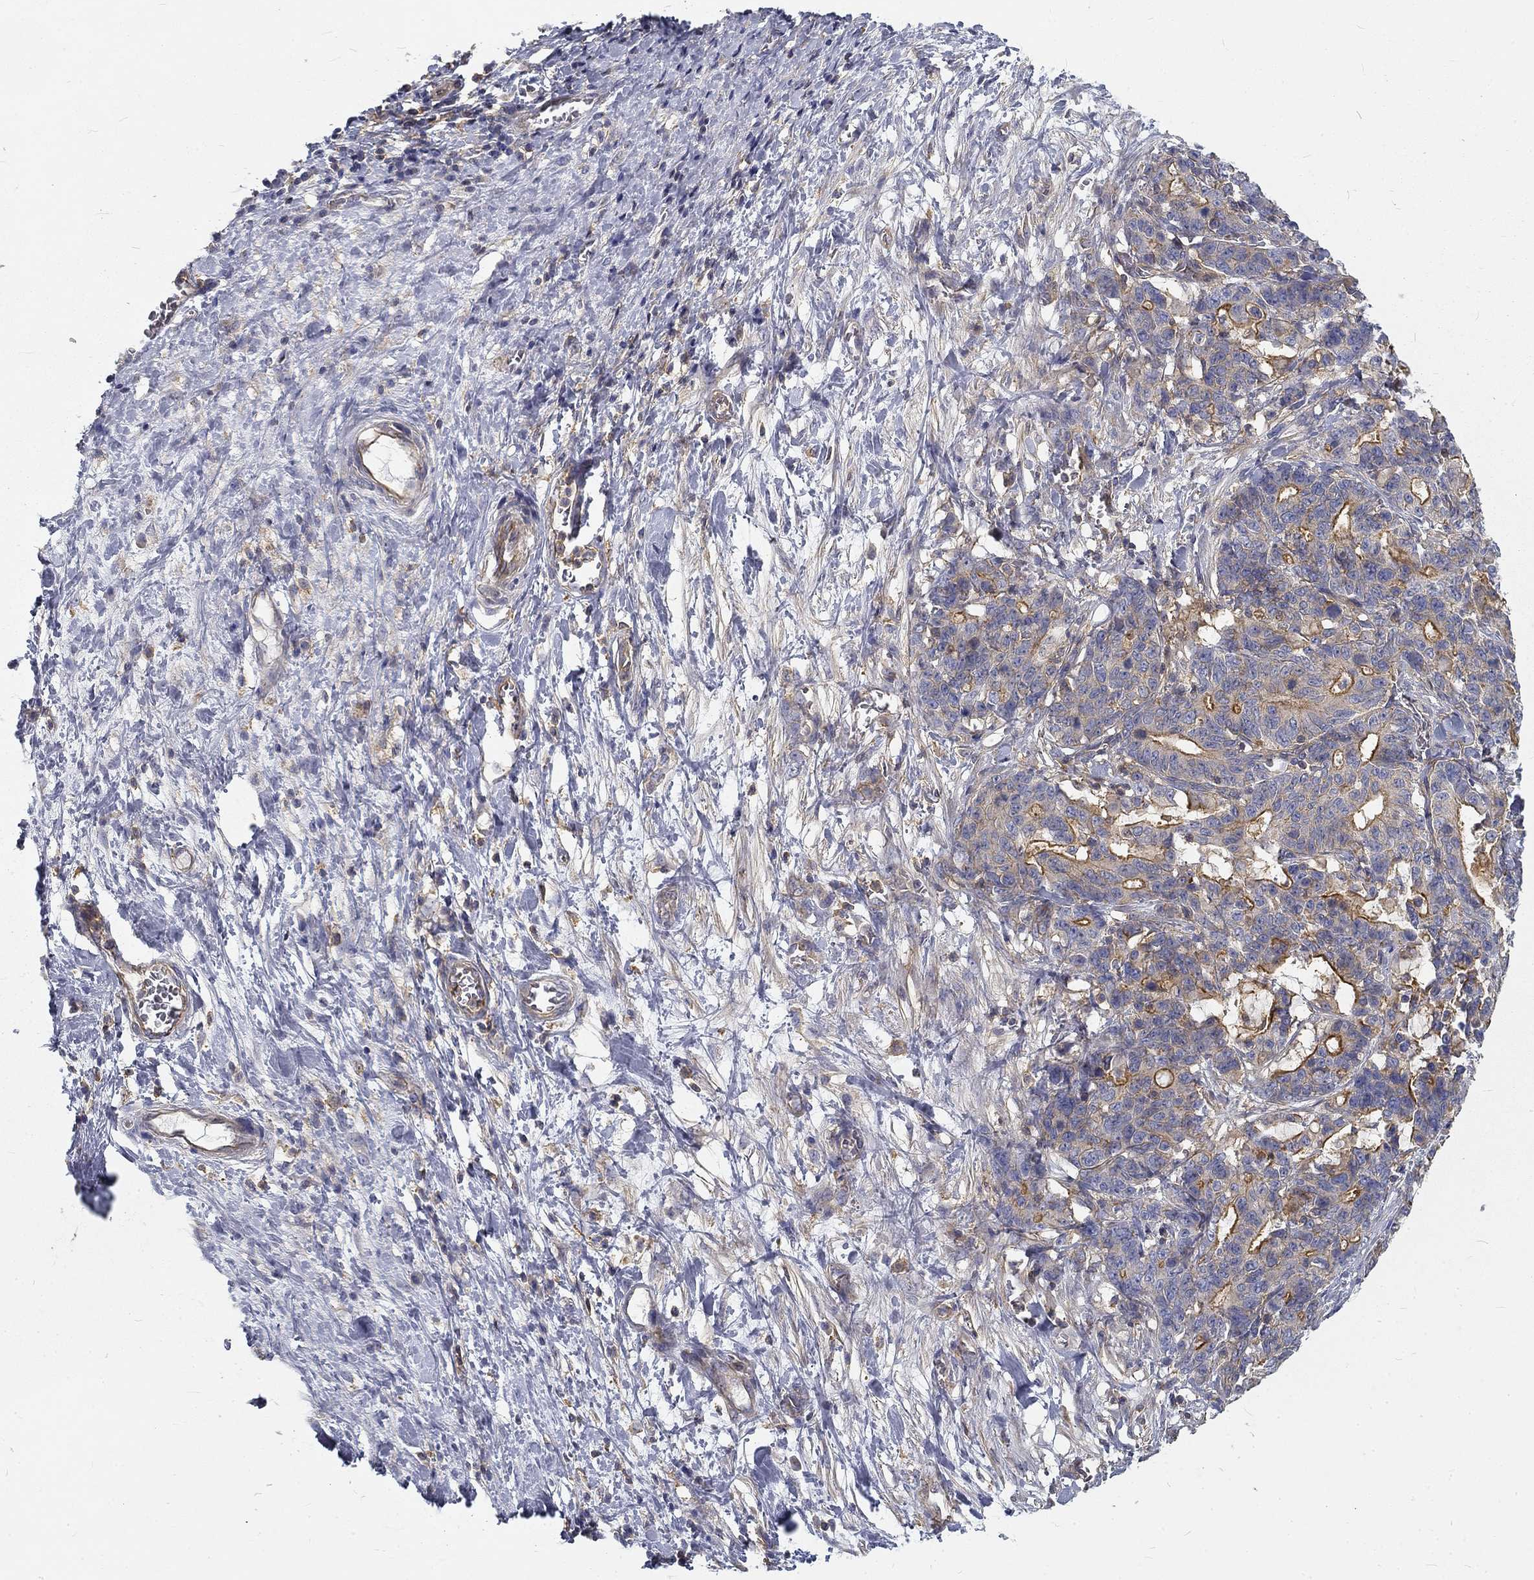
{"staining": {"intensity": "moderate", "quantity": "<25%", "location": "cytoplasmic/membranous"}, "tissue": "stomach cancer", "cell_type": "Tumor cells", "image_type": "cancer", "snomed": [{"axis": "morphology", "description": "Normal tissue, NOS"}, {"axis": "morphology", "description": "Adenocarcinoma, NOS"}, {"axis": "topography", "description": "Stomach"}], "caption": "Approximately <25% of tumor cells in stomach adenocarcinoma show moderate cytoplasmic/membranous protein staining as visualized by brown immunohistochemical staining.", "gene": "MTMR11", "patient": {"sex": "female", "age": 64}}